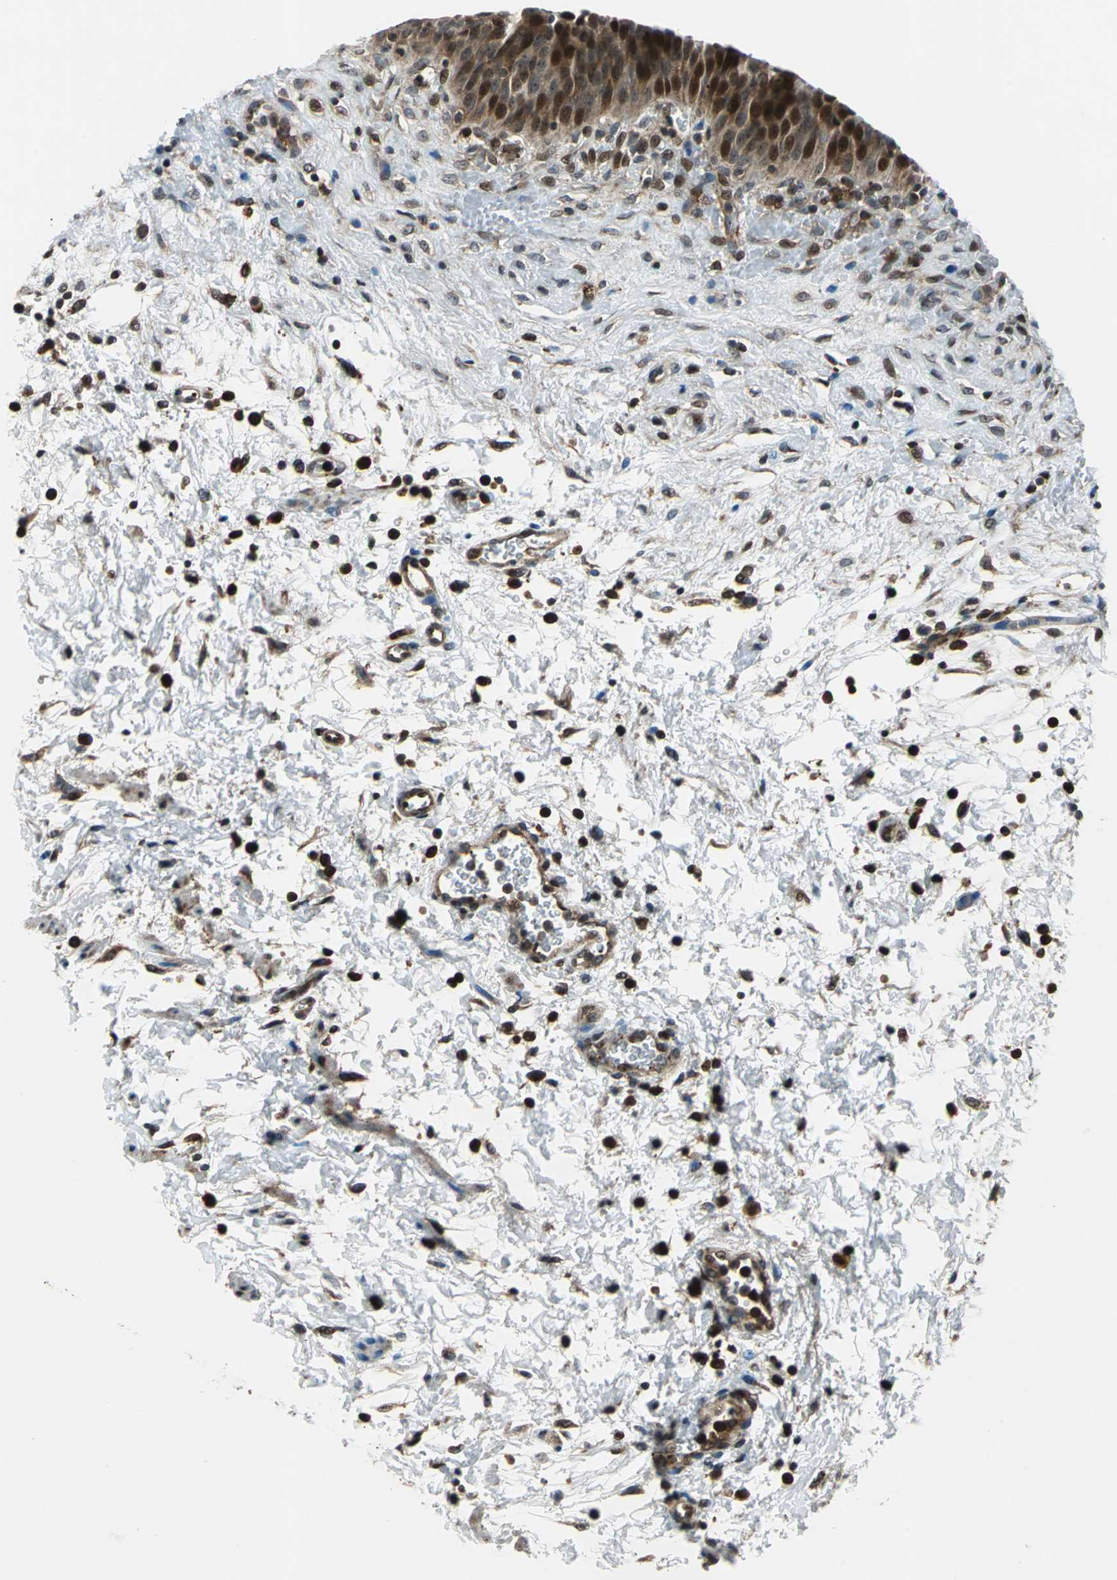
{"staining": {"intensity": "strong", "quantity": "25%-75%", "location": "cytoplasmic/membranous,nuclear"}, "tissue": "urinary bladder", "cell_type": "Urothelial cells", "image_type": "normal", "snomed": [{"axis": "morphology", "description": "Normal tissue, NOS"}, {"axis": "morphology", "description": "Dysplasia, NOS"}, {"axis": "topography", "description": "Urinary bladder"}], "caption": "Brown immunohistochemical staining in unremarkable human urinary bladder shows strong cytoplasmic/membranous,nuclear positivity in approximately 25%-75% of urothelial cells.", "gene": "AATF", "patient": {"sex": "male", "age": 35}}